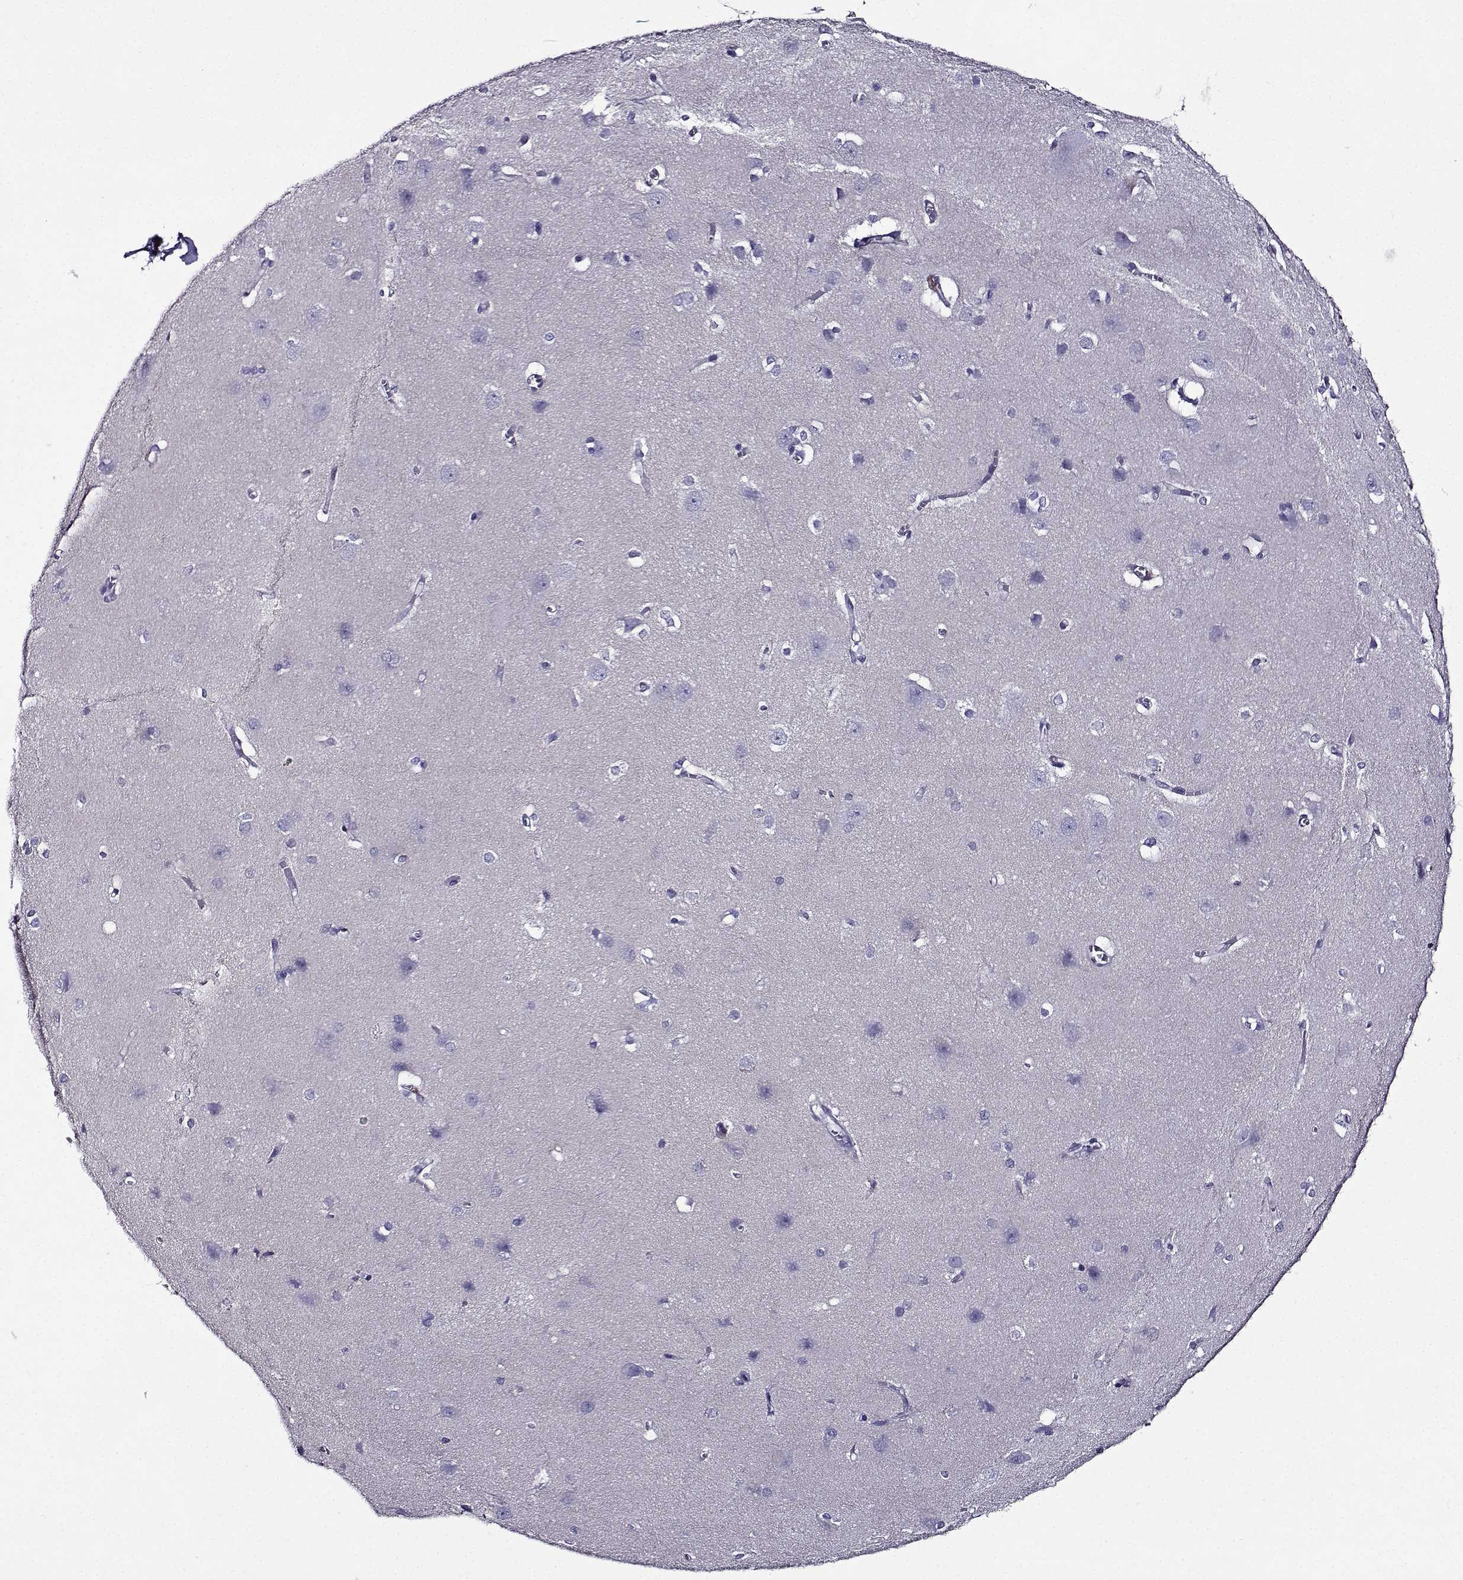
{"staining": {"intensity": "negative", "quantity": "none", "location": "none"}, "tissue": "cerebral cortex", "cell_type": "Endothelial cells", "image_type": "normal", "snomed": [{"axis": "morphology", "description": "Normal tissue, NOS"}, {"axis": "topography", "description": "Cerebral cortex"}], "caption": "Cerebral cortex stained for a protein using immunohistochemistry exhibits no staining endothelial cells.", "gene": "TMEM266", "patient": {"sex": "male", "age": 37}}